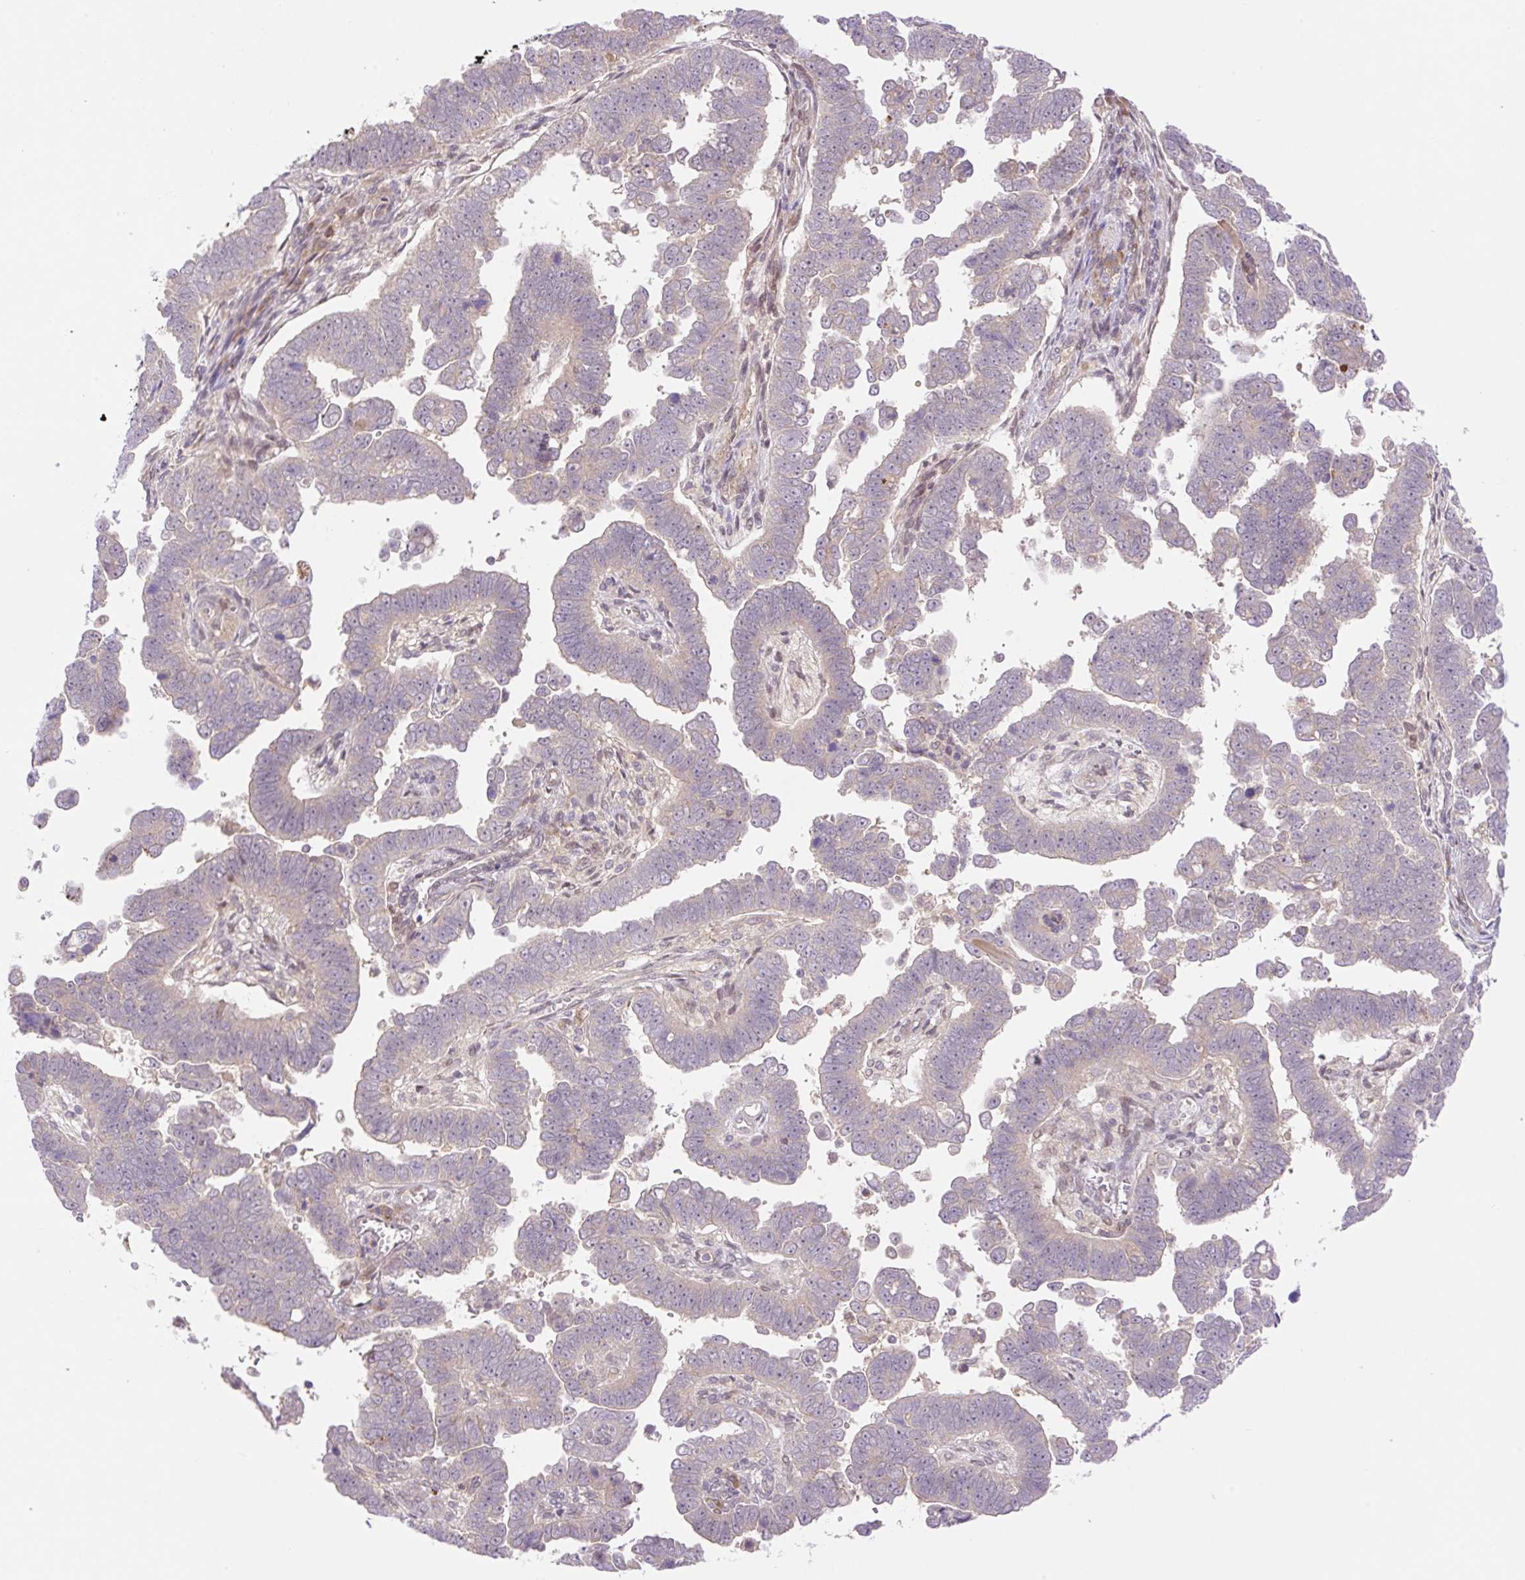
{"staining": {"intensity": "negative", "quantity": "none", "location": "none"}, "tissue": "endometrial cancer", "cell_type": "Tumor cells", "image_type": "cancer", "snomed": [{"axis": "morphology", "description": "Adenocarcinoma, NOS"}, {"axis": "topography", "description": "Endometrium"}], "caption": "This is an IHC photomicrograph of human endometrial cancer (adenocarcinoma). There is no staining in tumor cells.", "gene": "VPS25", "patient": {"sex": "female", "age": 75}}